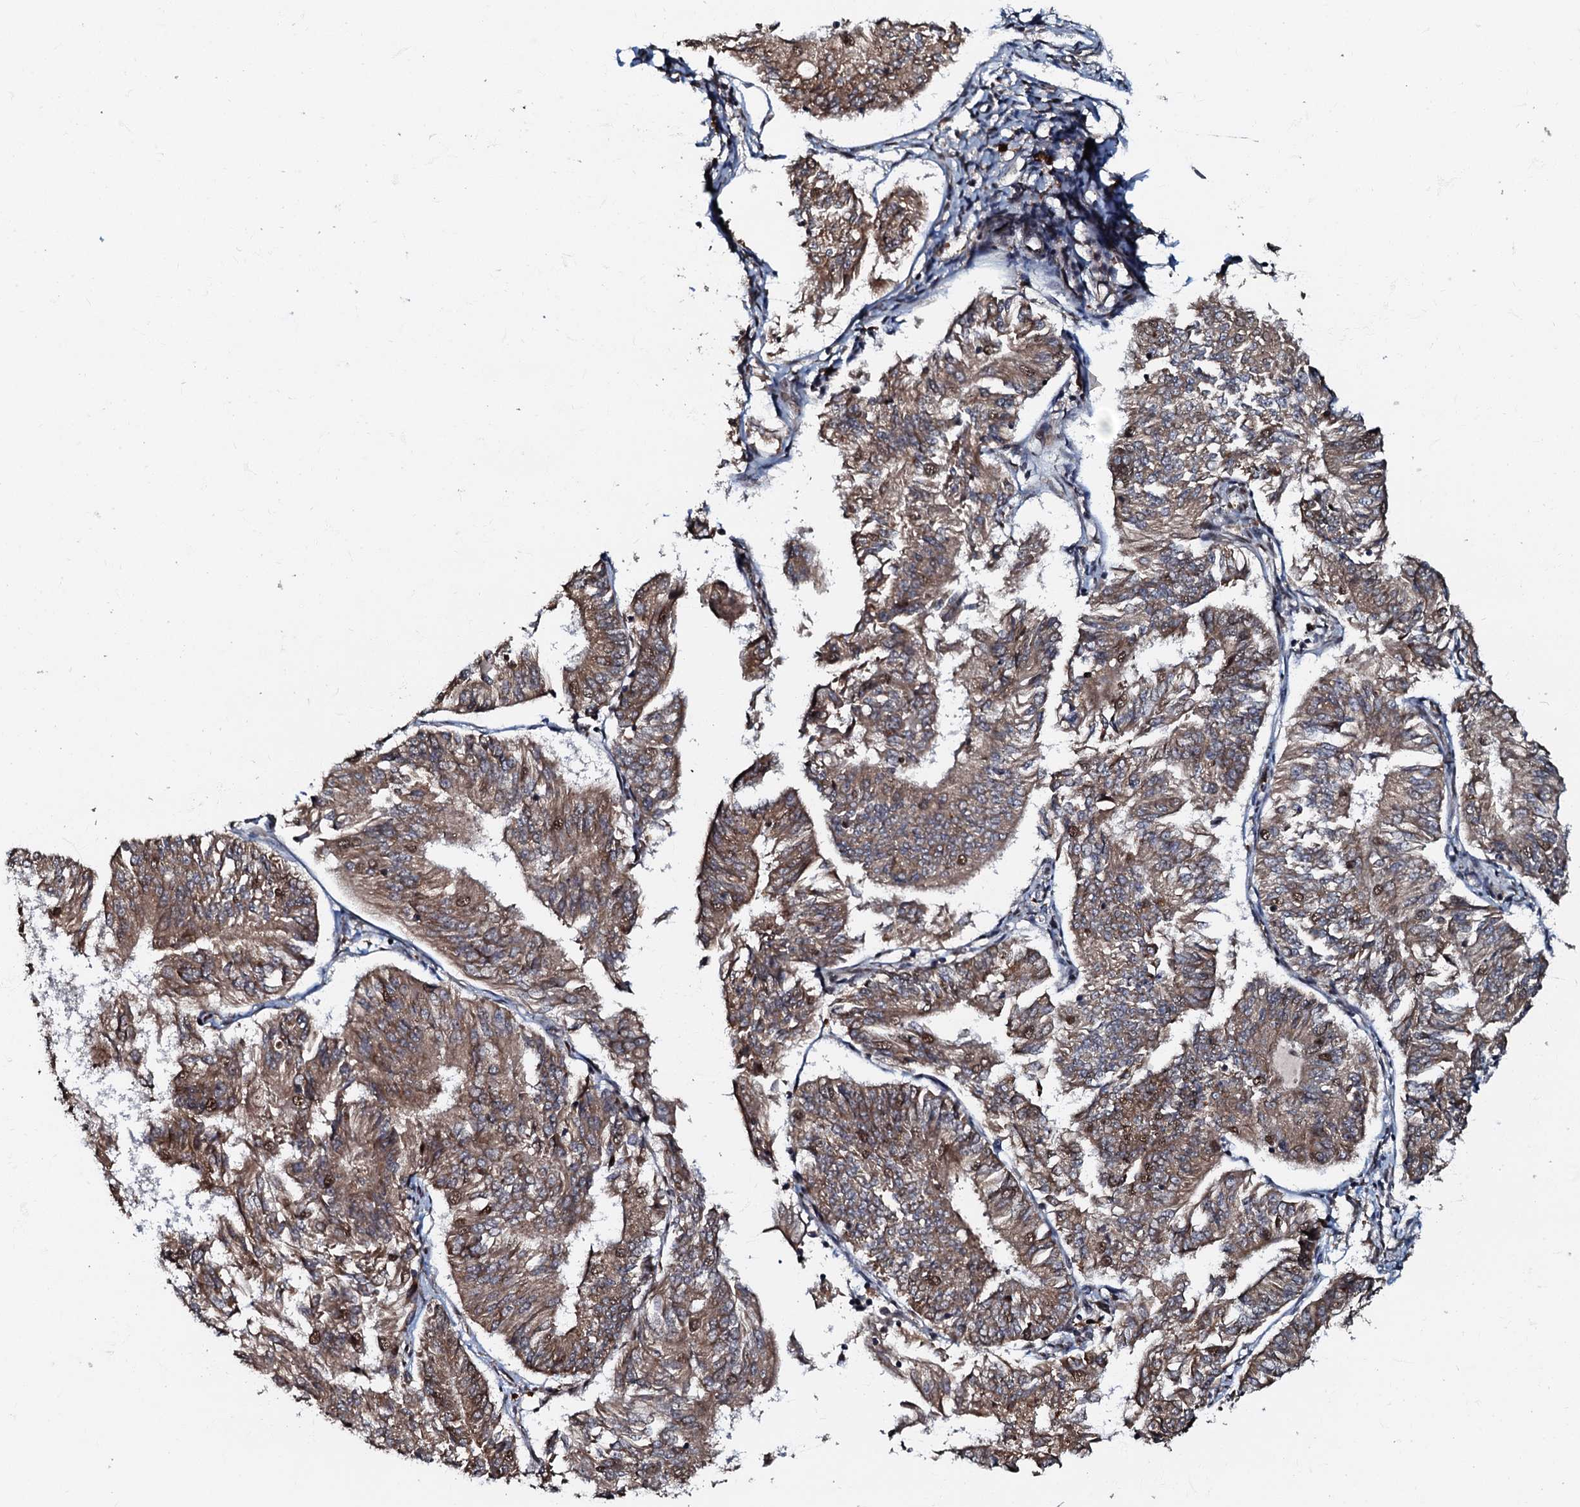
{"staining": {"intensity": "moderate", "quantity": ">75%", "location": "cytoplasmic/membranous"}, "tissue": "endometrial cancer", "cell_type": "Tumor cells", "image_type": "cancer", "snomed": [{"axis": "morphology", "description": "Adenocarcinoma, NOS"}, {"axis": "topography", "description": "Endometrium"}], "caption": "Moderate cytoplasmic/membranous protein expression is present in about >75% of tumor cells in endometrial cancer. The staining was performed using DAB, with brown indicating positive protein expression. Nuclei are stained blue with hematoxylin.", "gene": "C18orf32", "patient": {"sex": "female", "age": 58}}